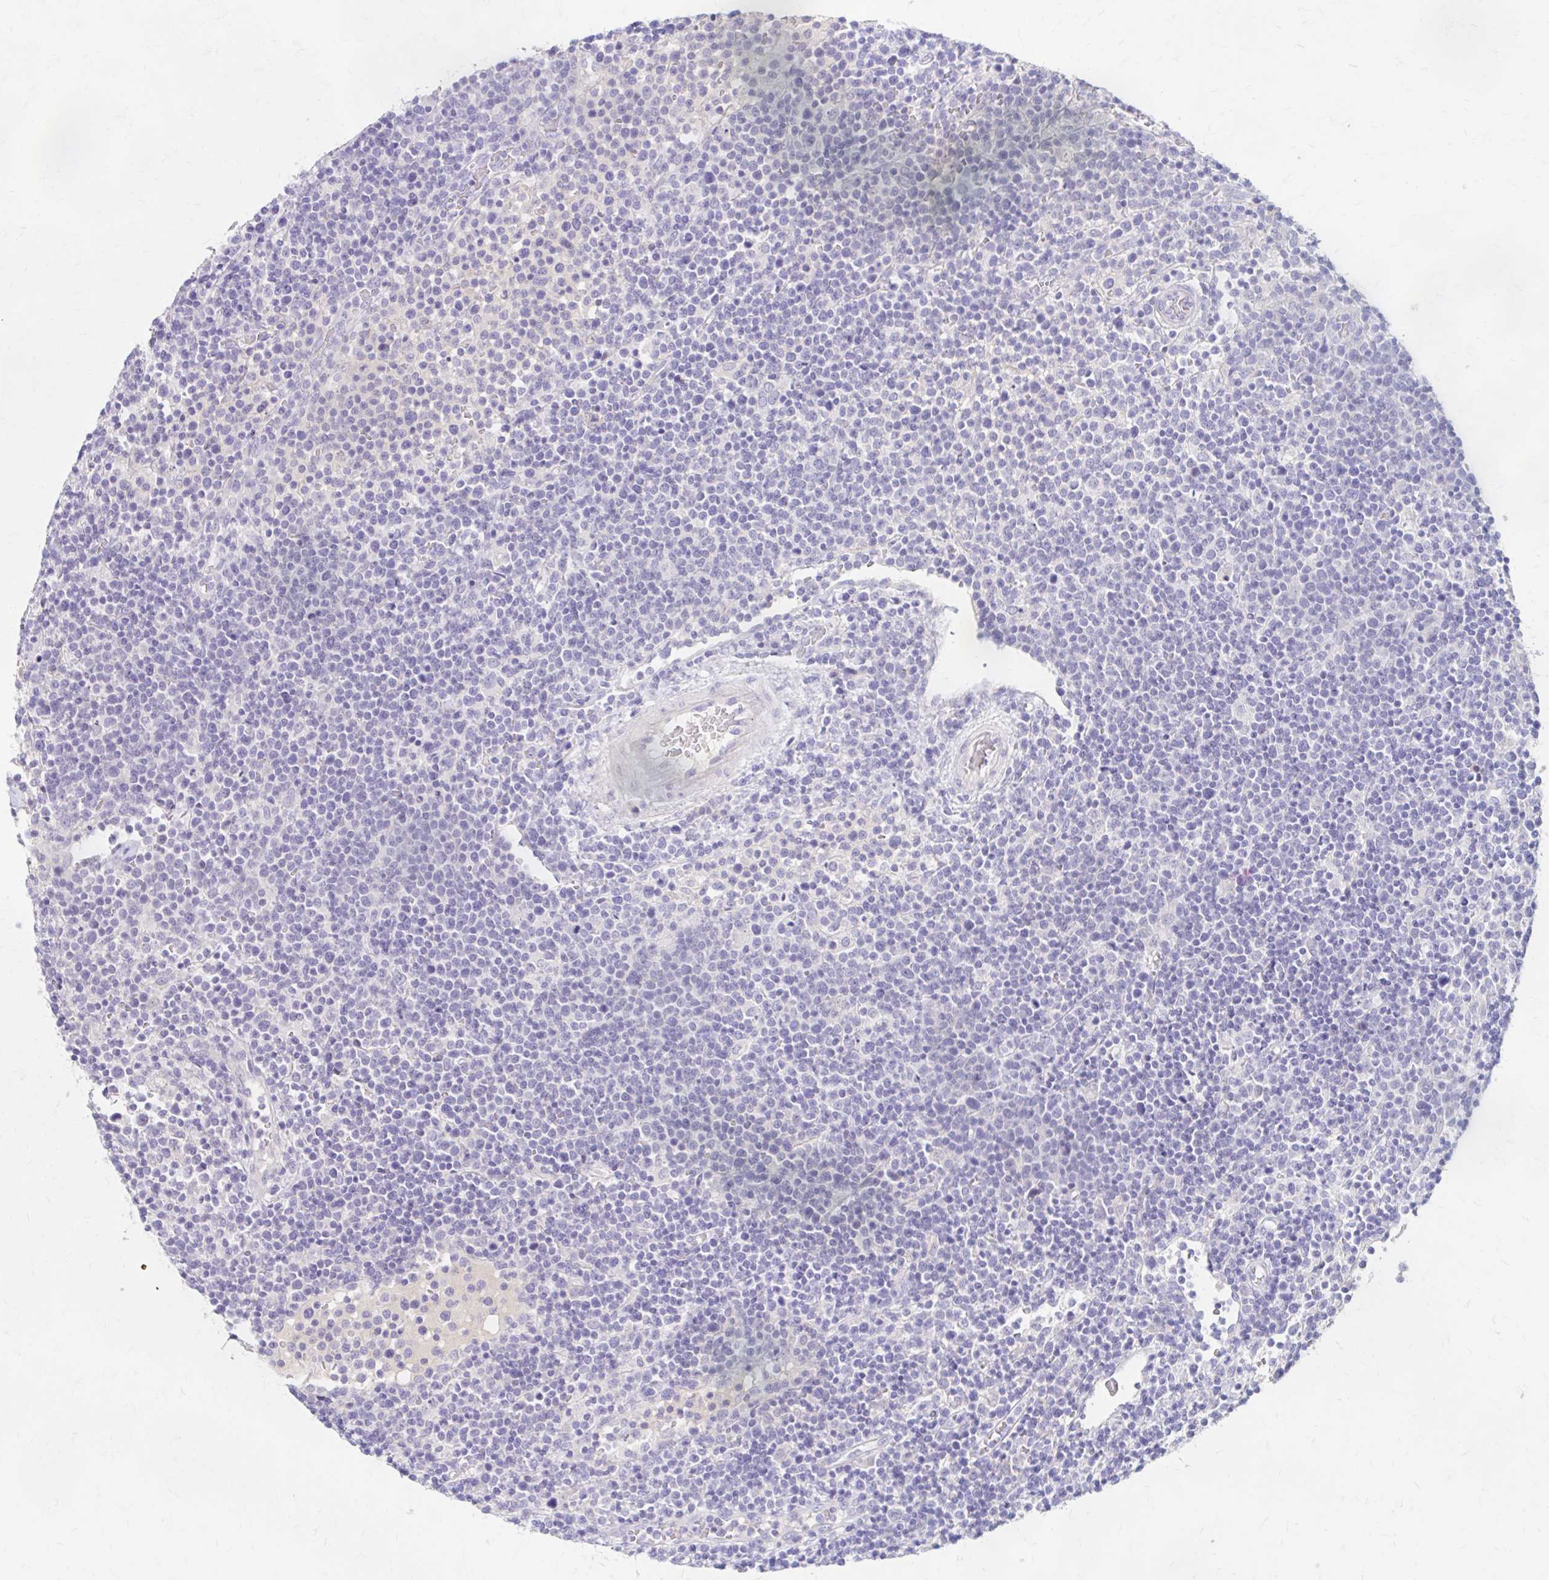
{"staining": {"intensity": "negative", "quantity": "none", "location": "none"}, "tissue": "lymphoma", "cell_type": "Tumor cells", "image_type": "cancer", "snomed": [{"axis": "morphology", "description": "Malignant lymphoma, non-Hodgkin's type, High grade"}, {"axis": "topography", "description": "Lymph node"}], "caption": "Human lymphoma stained for a protein using immunohistochemistry (IHC) displays no staining in tumor cells.", "gene": "AZGP1", "patient": {"sex": "male", "age": 61}}